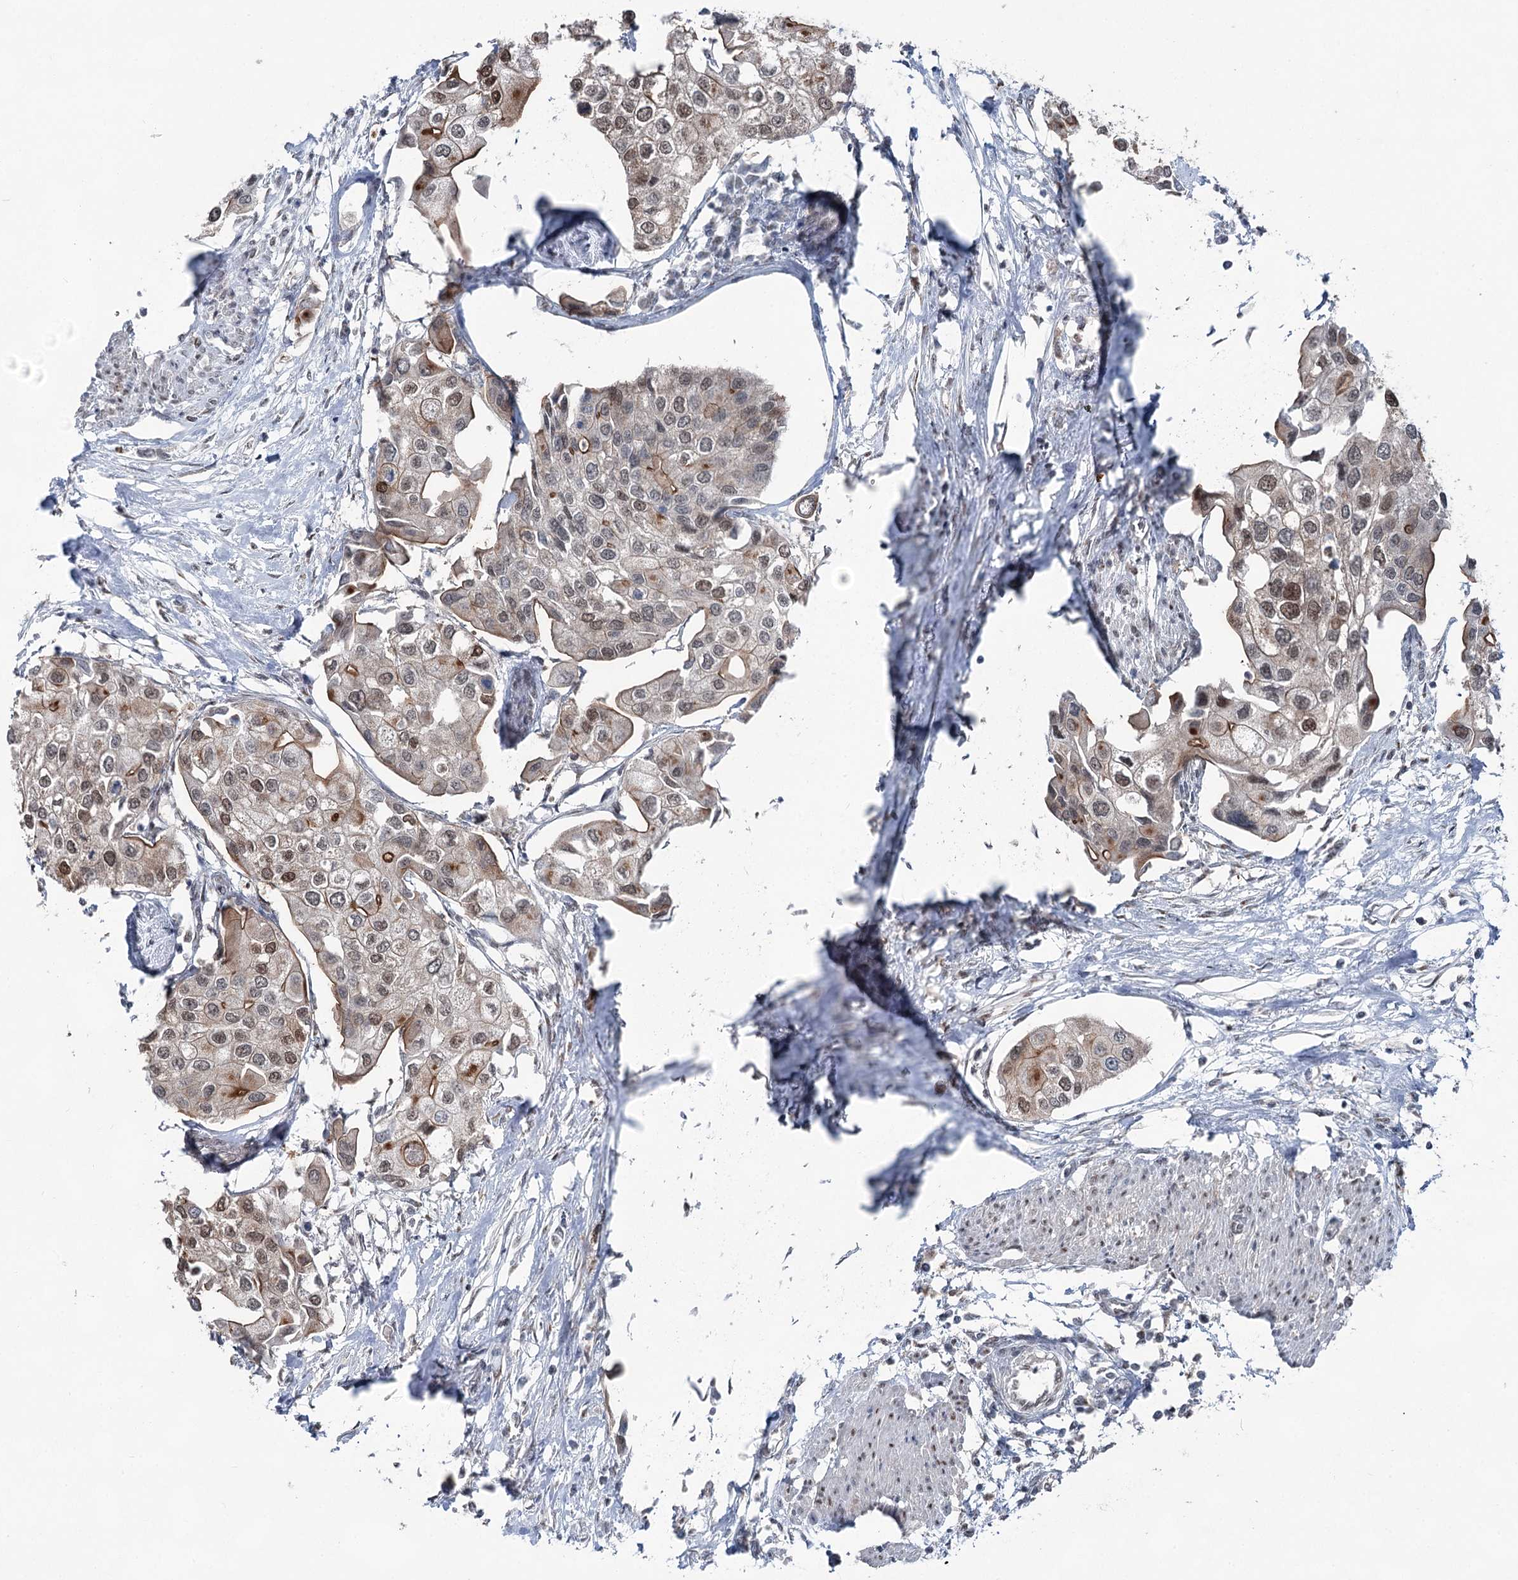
{"staining": {"intensity": "weak", "quantity": "25%-75%", "location": "cytoplasmic/membranous,nuclear"}, "tissue": "urothelial cancer", "cell_type": "Tumor cells", "image_type": "cancer", "snomed": [{"axis": "morphology", "description": "Urothelial carcinoma, High grade"}, {"axis": "topography", "description": "Urinary bladder"}], "caption": "Urothelial cancer tissue reveals weak cytoplasmic/membranous and nuclear positivity in about 25%-75% of tumor cells, visualized by immunohistochemistry. (brown staining indicates protein expression, while blue staining denotes nuclei).", "gene": "ZCCHC8", "patient": {"sex": "male", "age": 64}}